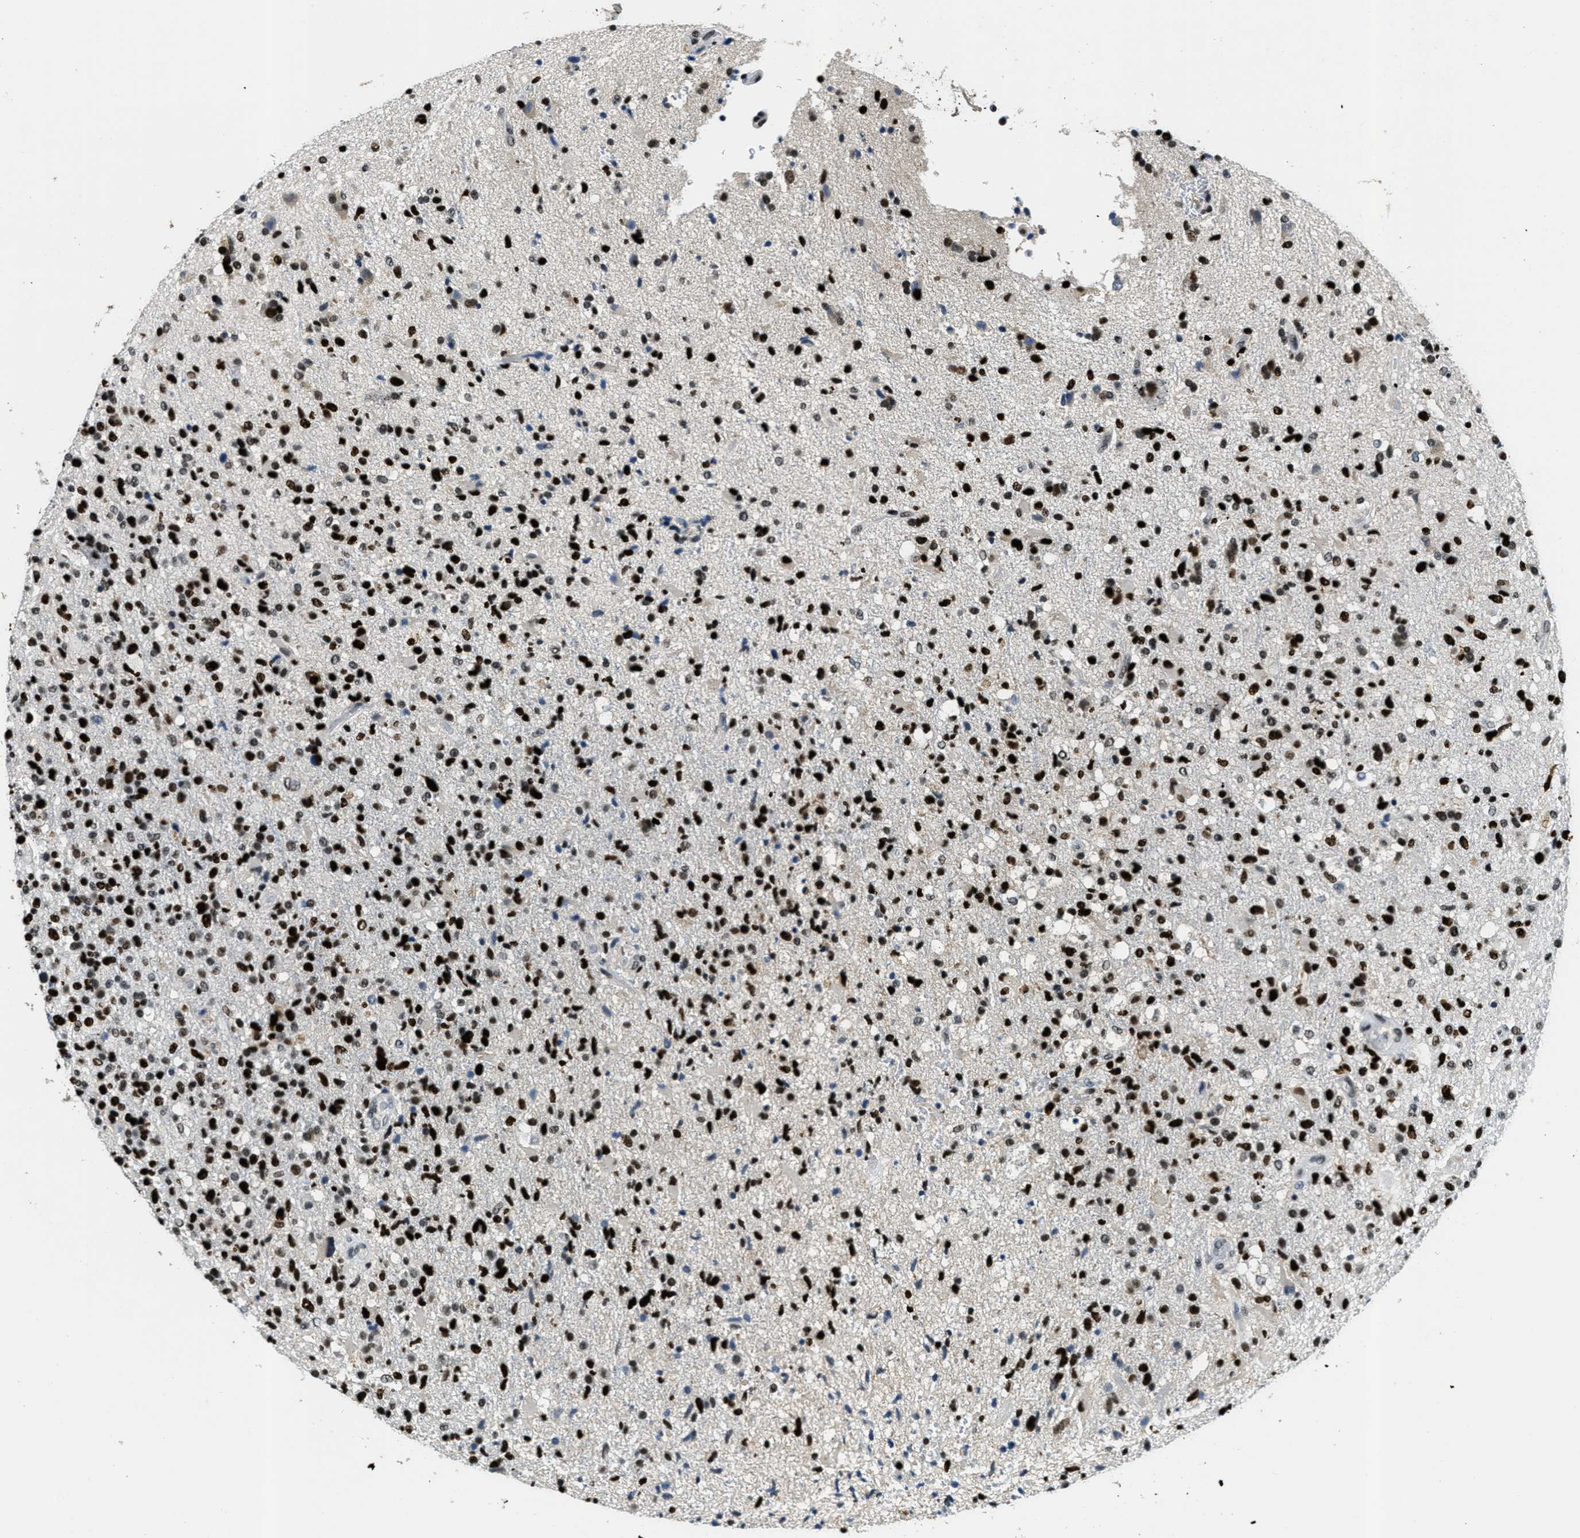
{"staining": {"intensity": "strong", "quantity": ">75%", "location": "nuclear"}, "tissue": "glioma", "cell_type": "Tumor cells", "image_type": "cancer", "snomed": [{"axis": "morphology", "description": "Glioma, malignant, High grade"}, {"axis": "topography", "description": "Brain"}], "caption": "The photomicrograph exhibits staining of high-grade glioma (malignant), revealing strong nuclear protein staining (brown color) within tumor cells.", "gene": "SSB", "patient": {"sex": "male", "age": 72}}